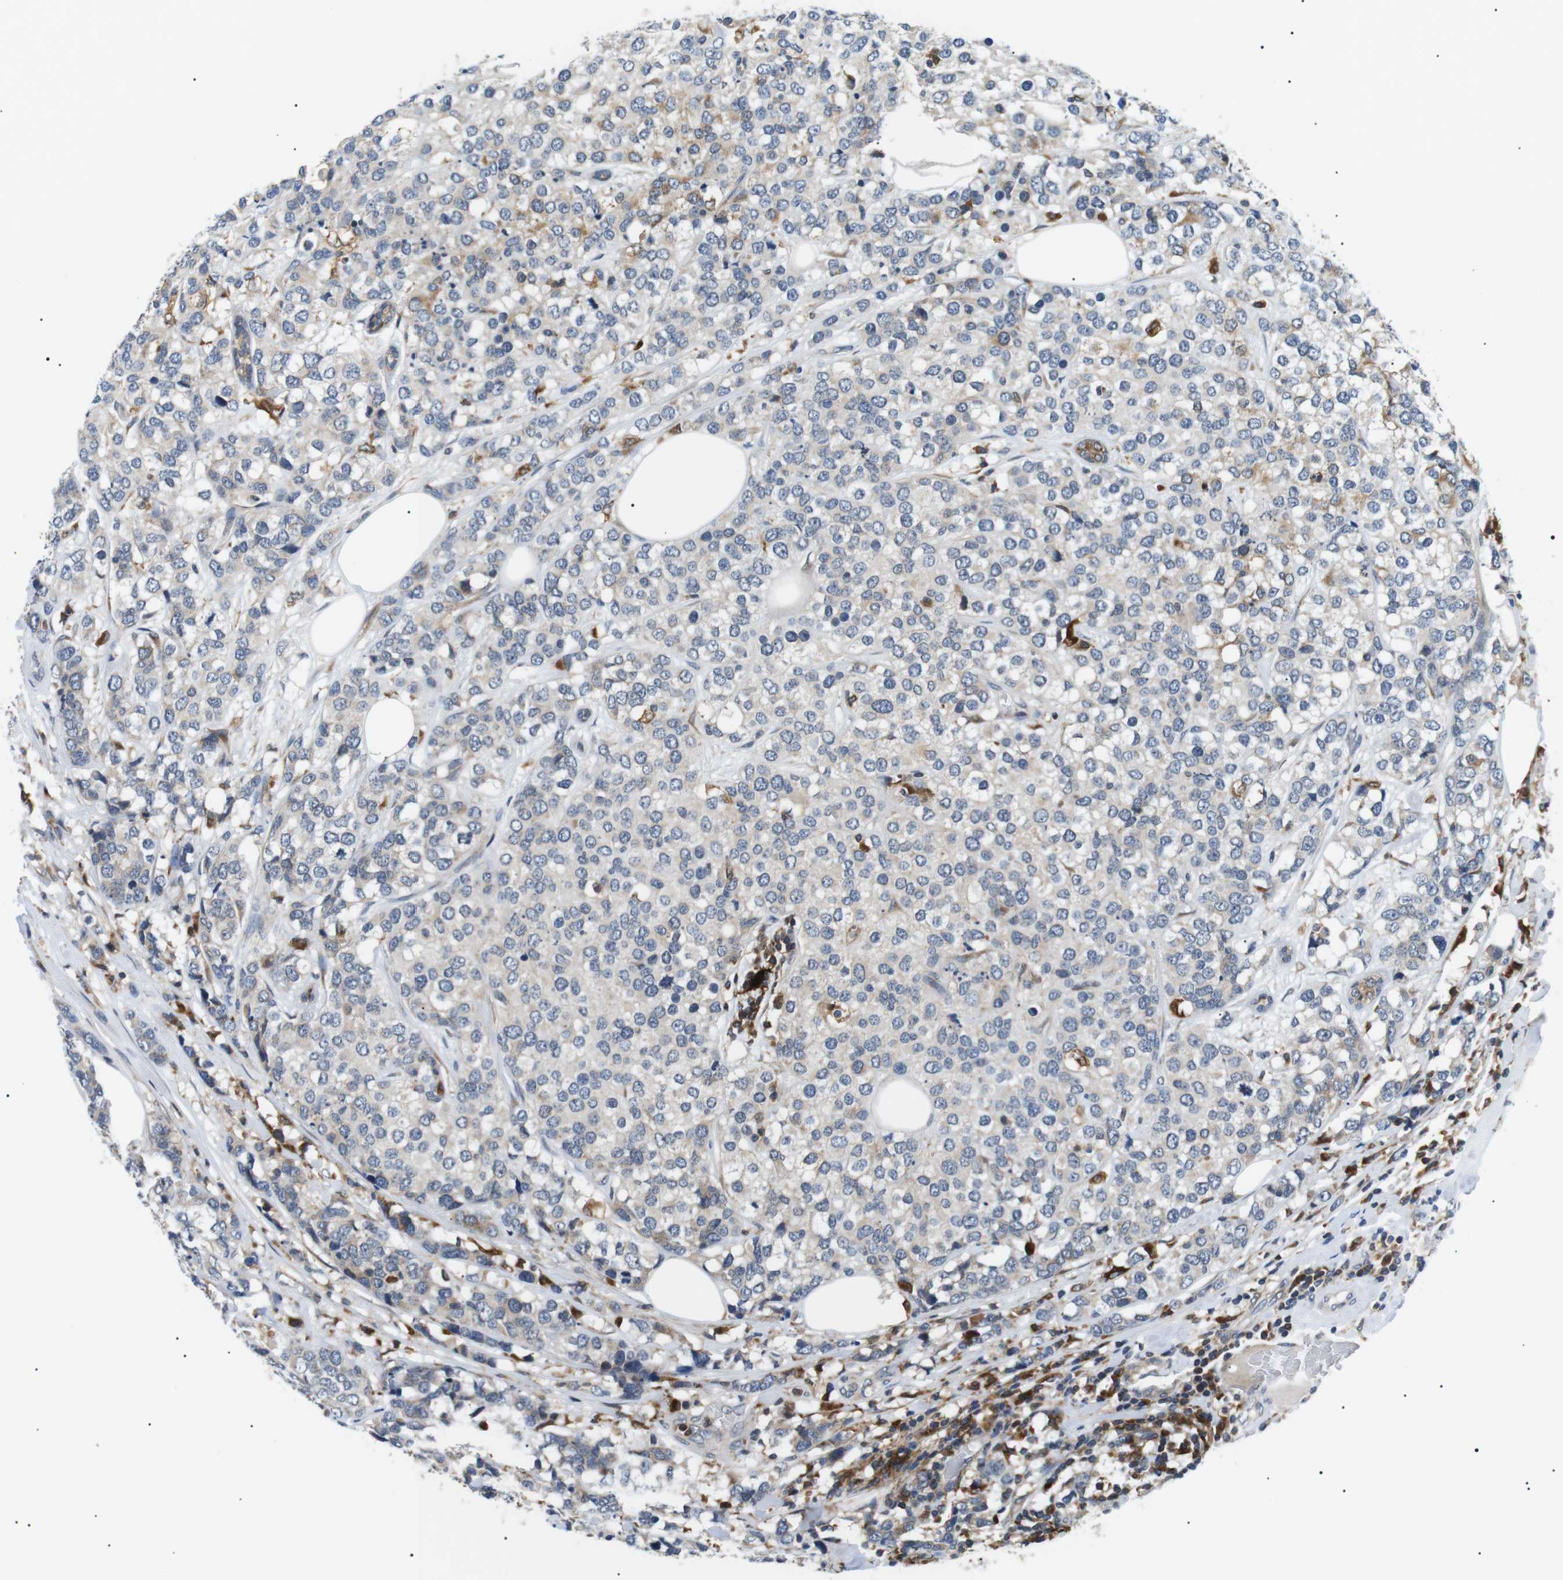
{"staining": {"intensity": "weak", "quantity": "<25%", "location": "cytoplasmic/membranous"}, "tissue": "breast cancer", "cell_type": "Tumor cells", "image_type": "cancer", "snomed": [{"axis": "morphology", "description": "Lobular carcinoma"}, {"axis": "topography", "description": "Breast"}], "caption": "Micrograph shows no protein staining in tumor cells of breast cancer (lobular carcinoma) tissue.", "gene": "RAB9A", "patient": {"sex": "female", "age": 59}}